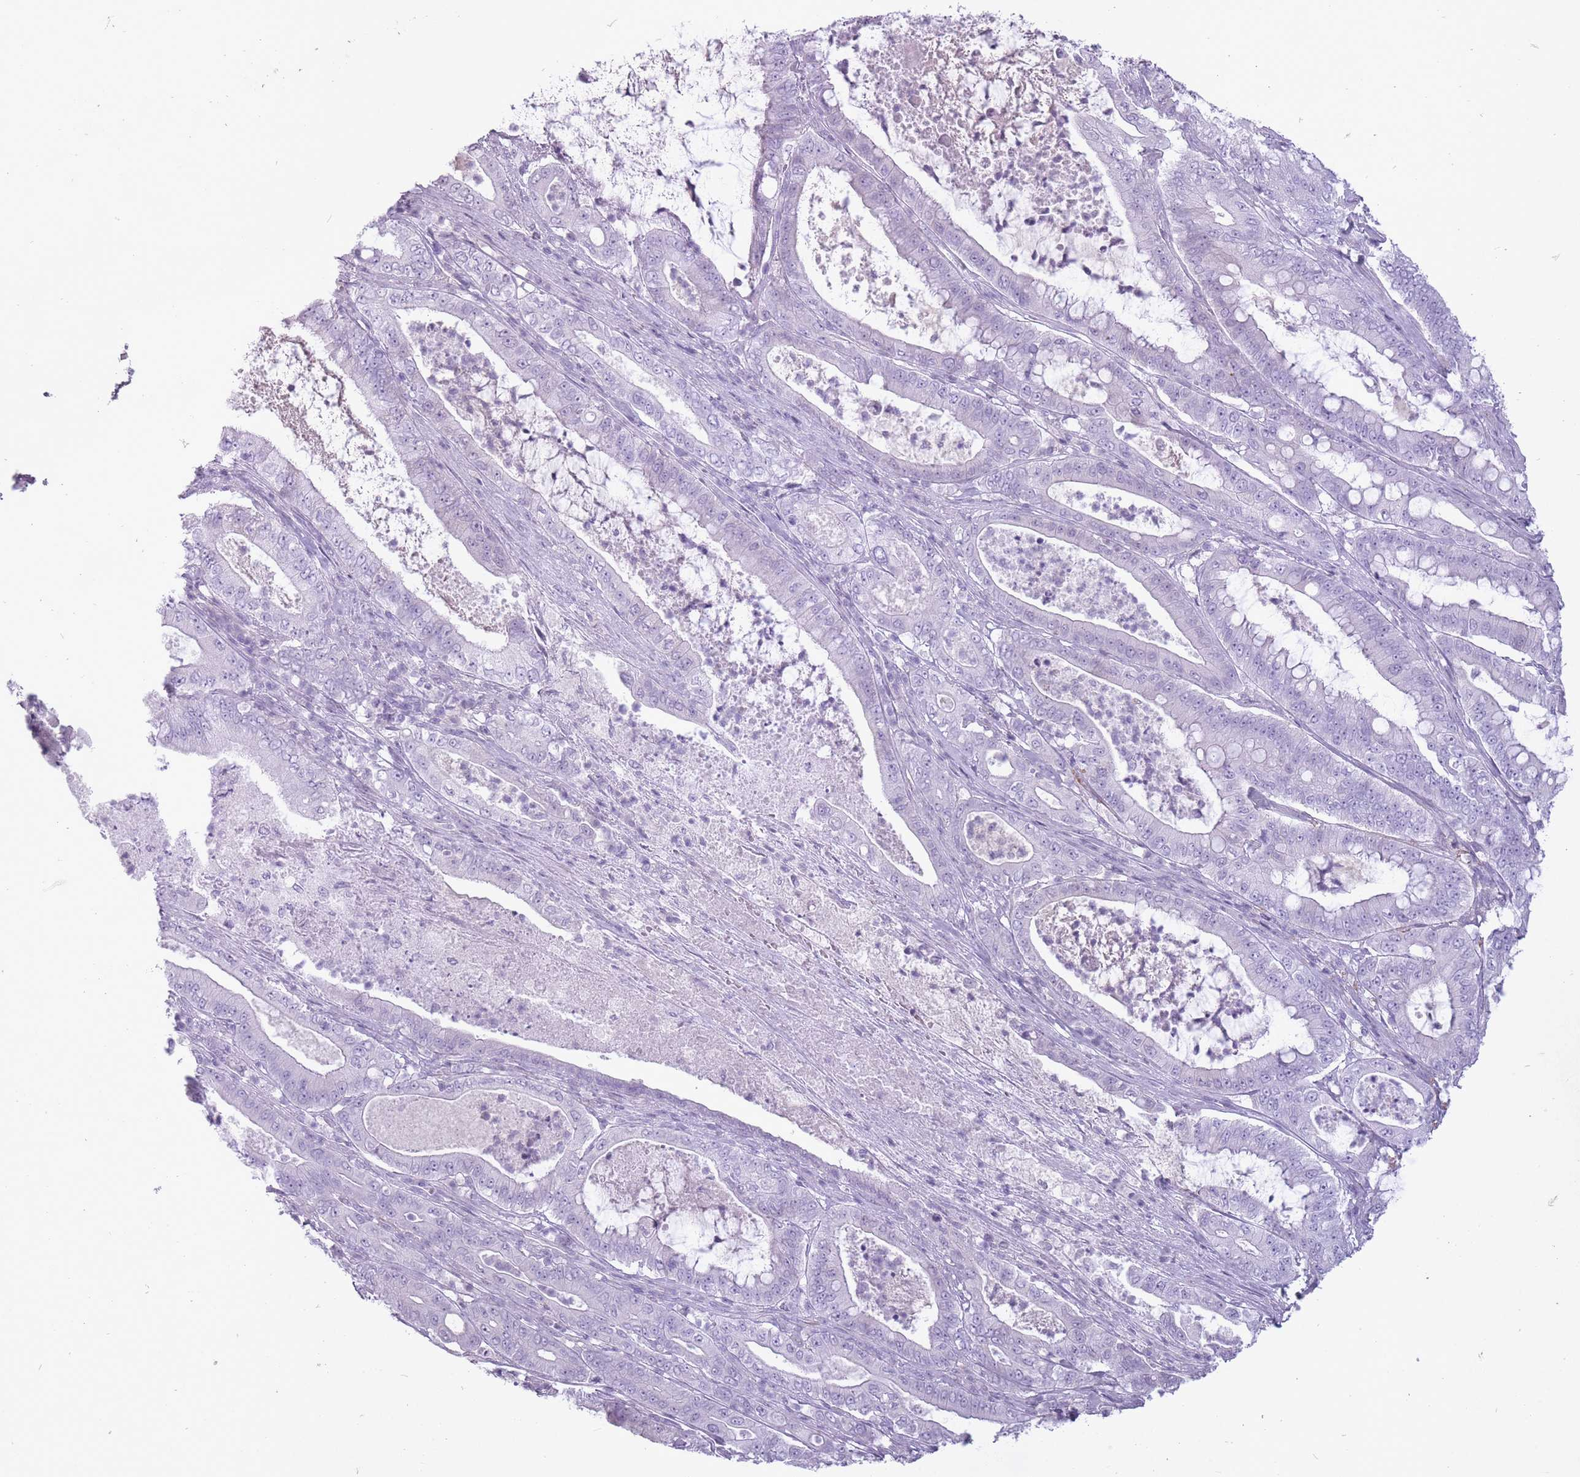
{"staining": {"intensity": "negative", "quantity": "none", "location": "none"}, "tissue": "pancreatic cancer", "cell_type": "Tumor cells", "image_type": "cancer", "snomed": [{"axis": "morphology", "description": "Adenocarcinoma, NOS"}, {"axis": "topography", "description": "Pancreas"}], "caption": "Immunohistochemical staining of human pancreatic cancer displays no significant positivity in tumor cells.", "gene": "RFX4", "patient": {"sex": "male", "age": 71}}